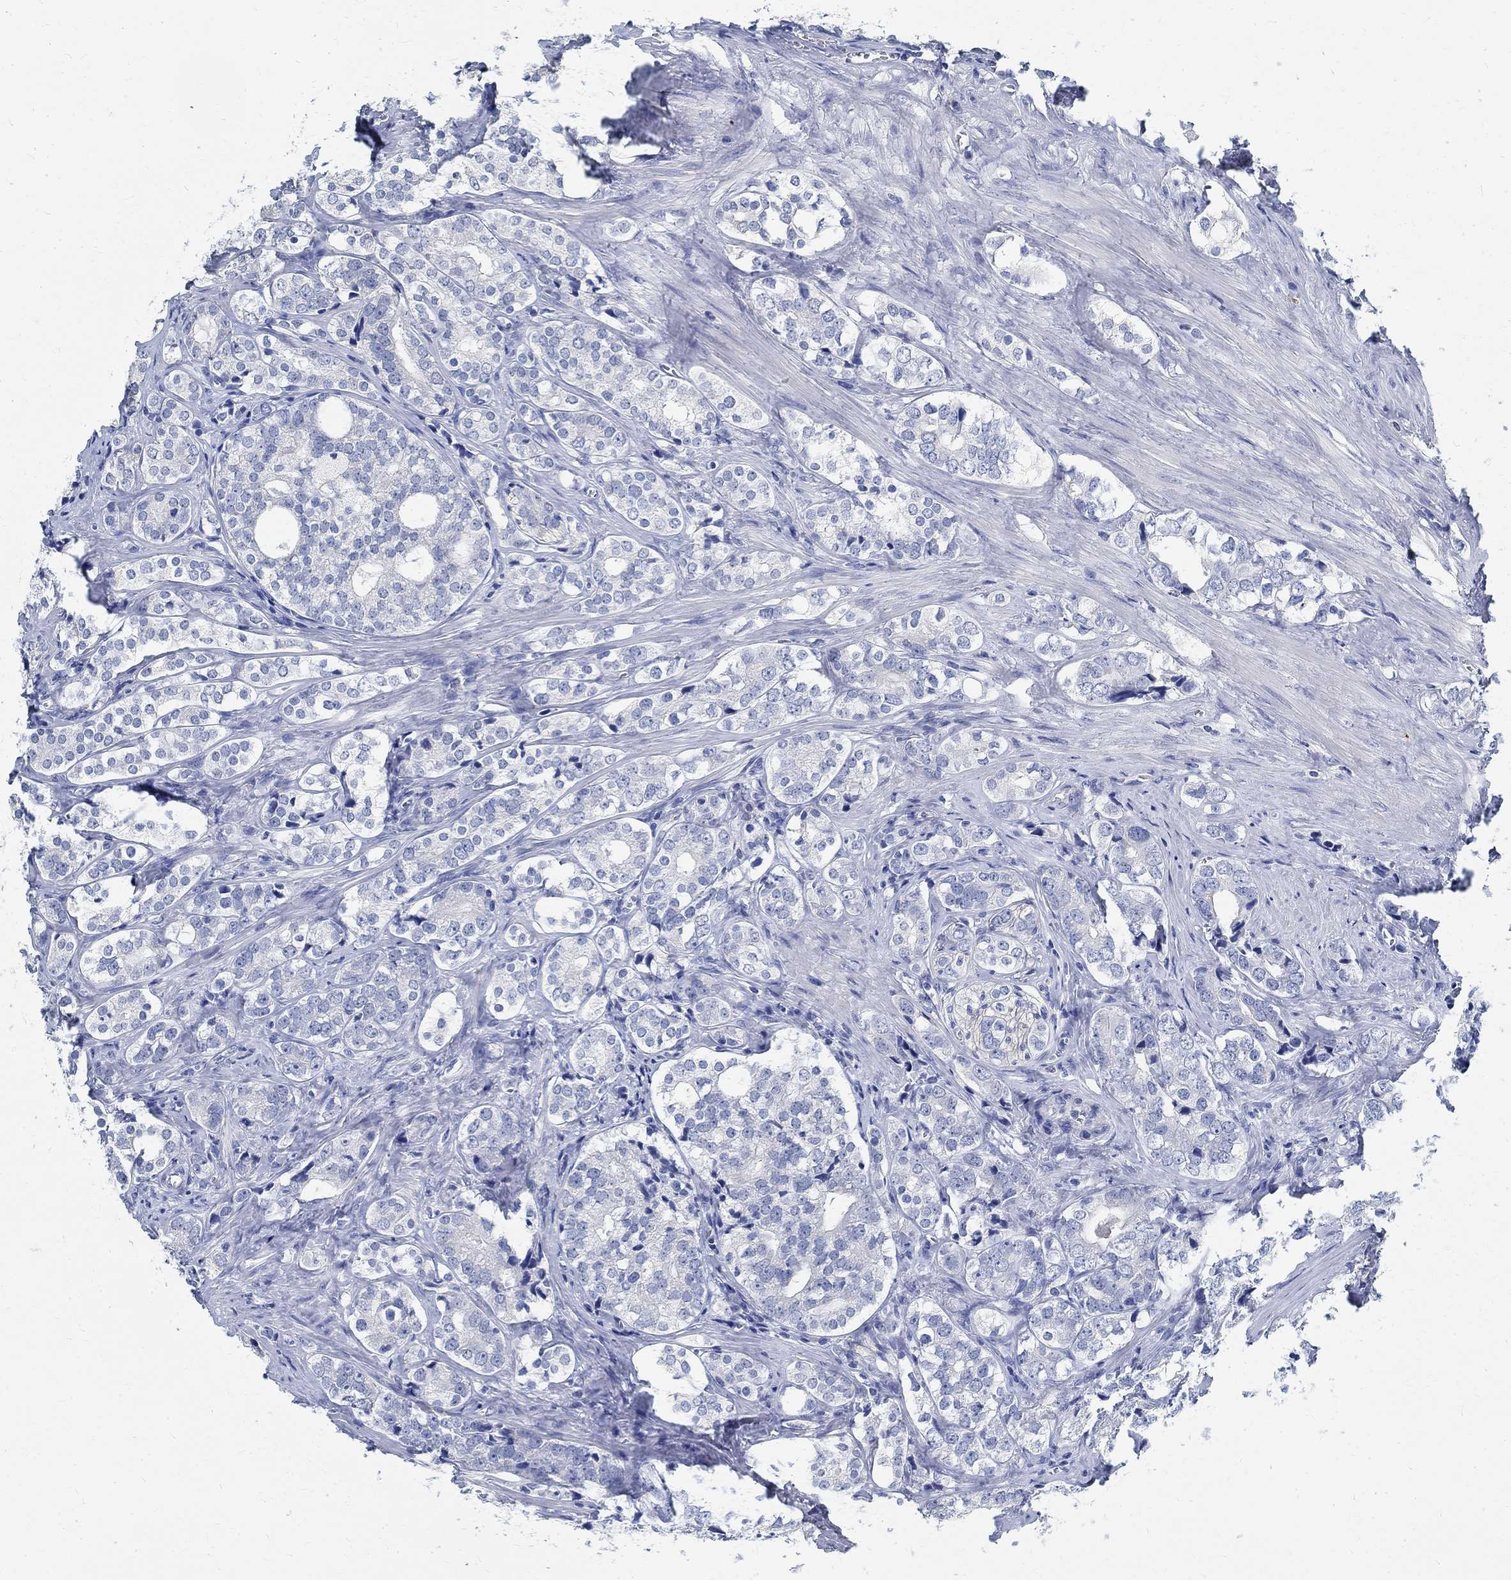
{"staining": {"intensity": "negative", "quantity": "none", "location": "none"}, "tissue": "prostate cancer", "cell_type": "Tumor cells", "image_type": "cancer", "snomed": [{"axis": "morphology", "description": "Adenocarcinoma, NOS"}, {"axis": "topography", "description": "Prostate and seminal vesicle, NOS"}], "caption": "Immunohistochemistry (IHC) histopathology image of human prostate cancer (adenocarcinoma) stained for a protein (brown), which displays no positivity in tumor cells. Brightfield microscopy of IHC stained with DAB (brown) and hematoxylin (blue), captured at high magnification.", "gene": "PRX", "patient": {"sex": "male", "age": 63}}